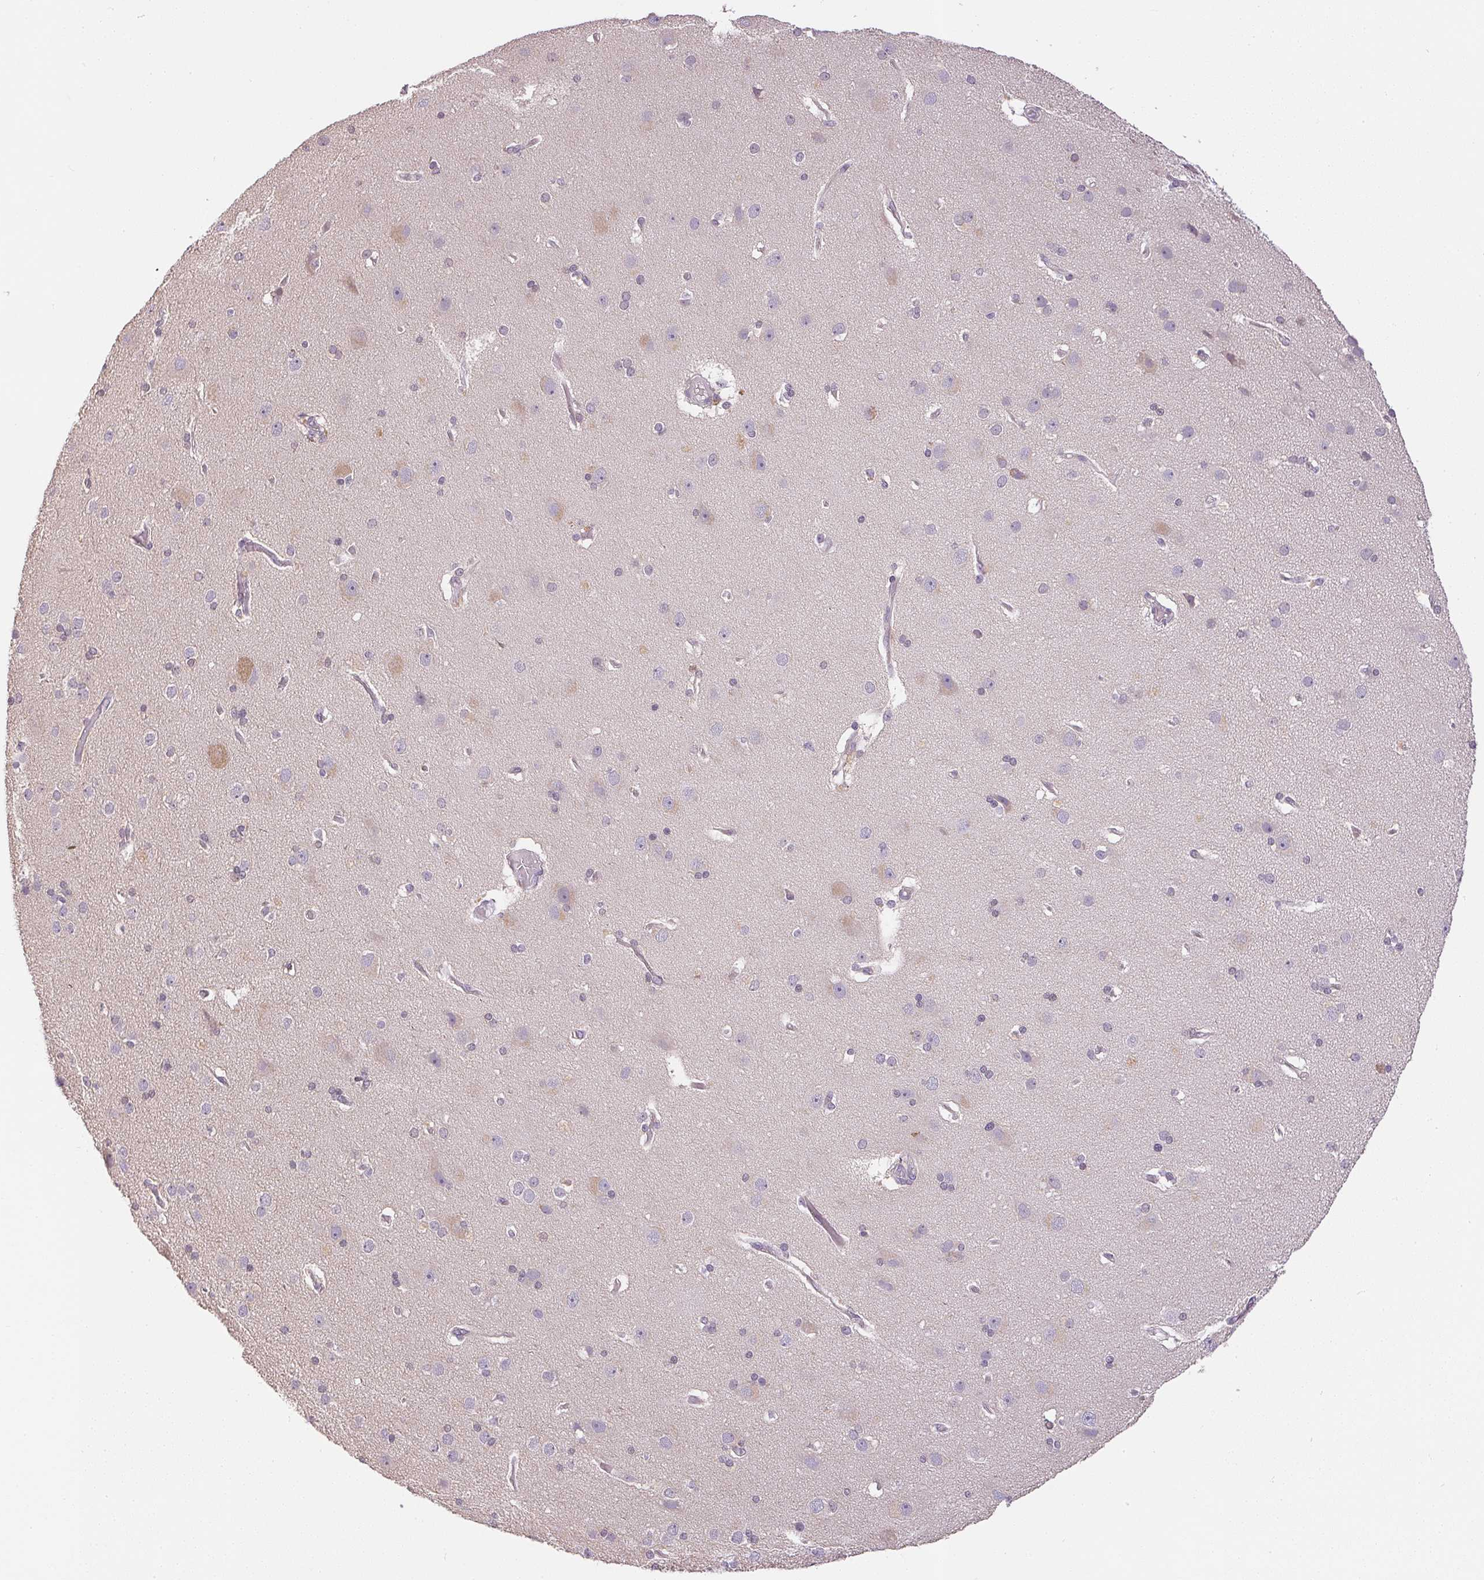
{"staining": {"intensity": "negative", "quantity": "none", "location": "none"}, "tissue": "cerebral cortex", "cell_type": "Endothelial cells", "image_type": "normal", "snomed": [{"axis": "morphology", "description": "Normal tissue, NOS"}, {"axis": "morphology", "description": "Glioma, malignant, High grade"}, {"axis": "topography", "description": "Cerebral cortex"}], "caption": "Immunohistochemistry (IHC) histopathology image of normal cerebral cortex: human cerebral cortex stained with DAB (3,3'-diaminobenzidine) demonstrates no significant protein staining in endothelial cells. (DAB (3,3'-diaminobenzidine) immunohistochemistry (IHC) visualized using brightfield microscopy, high magnification).", "gene": "TTC23L", "patient": {"sex": "male", "age": 71}}